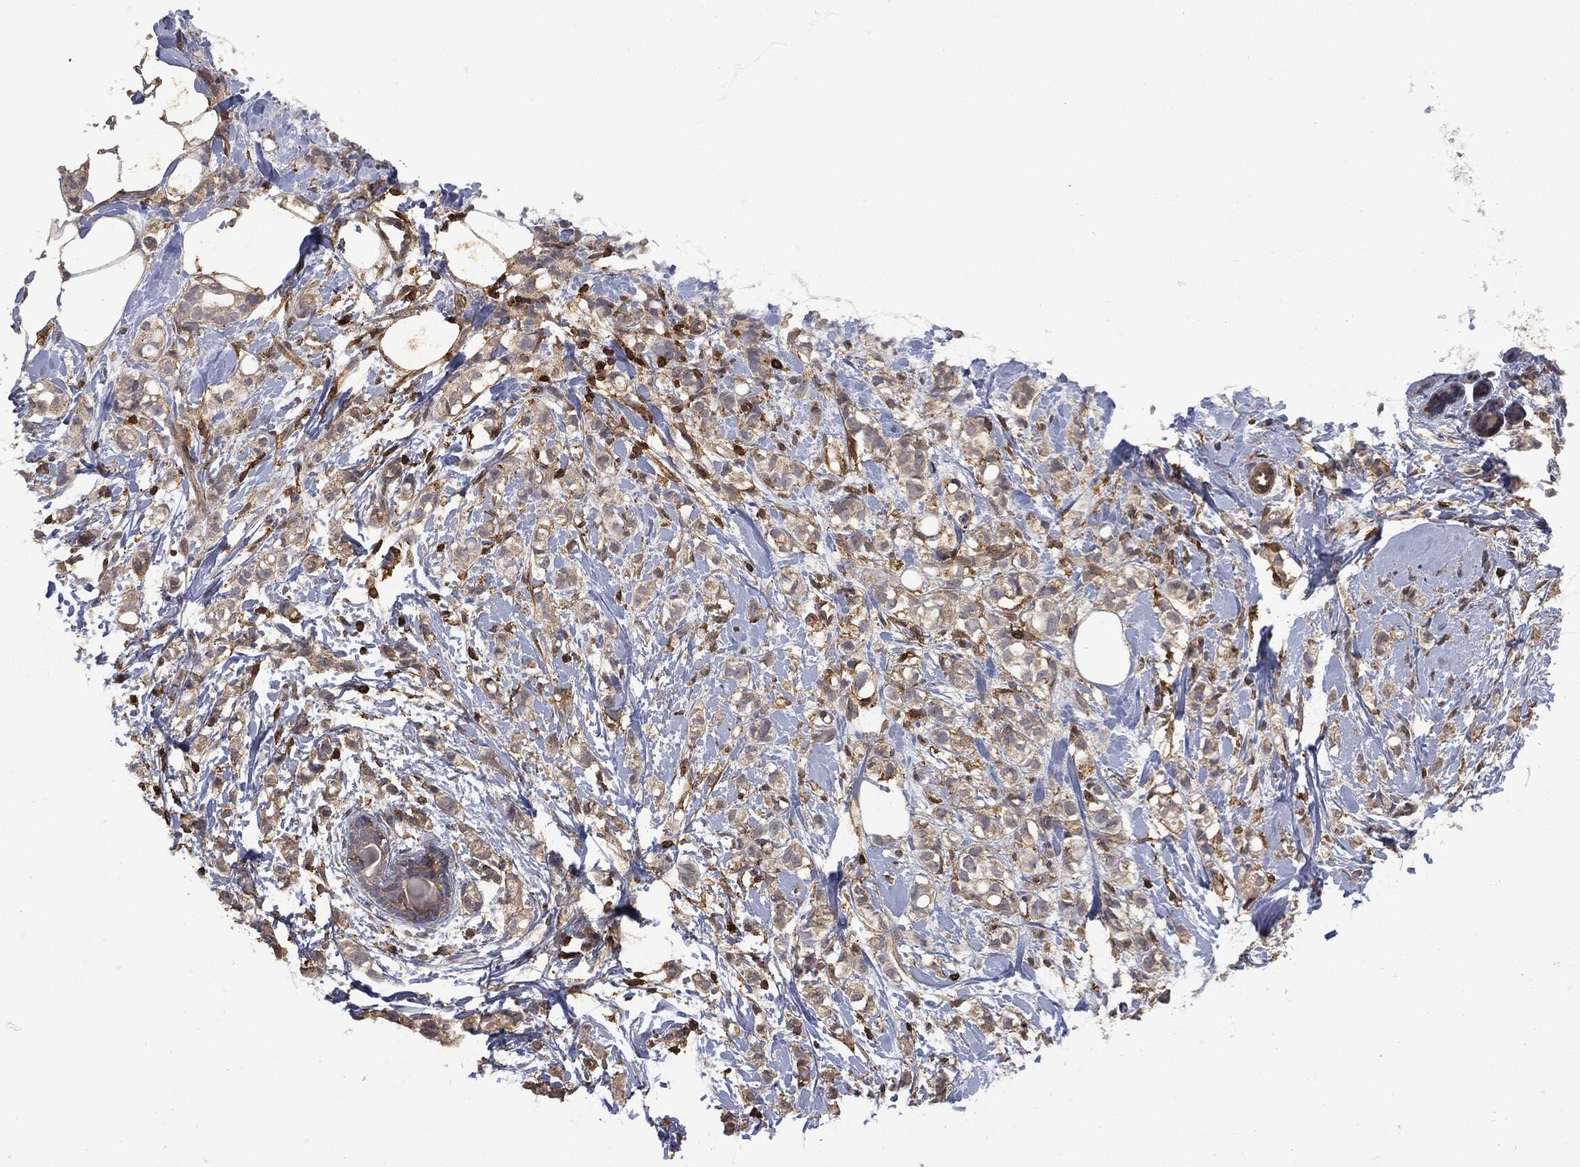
{"staining": {"intensity": "weak", "quantity": "25%-75%", "location": "cytoplasmic/membranous"}, "tissue": "breast cancer", "cell_type": "Tumor cells", "image_type": "cancer", "snomed": [{"axis": "morphology", "description": "Normal tissue, NOS"}, {"axis": "morphology", "description": "Duct carcinoma"}, {"axis": "topography", "description": "Breast"}], "caption": "Protein expression analysis of infiltrating ductal carcinoma (breast) displays weak cytoplasmic/membranous expression in approximately 25%-75% of tumor cells. Nuclei are stained in blue.", "gene": "PSMB10", "patient": {"sex": "female", "age": 44}}